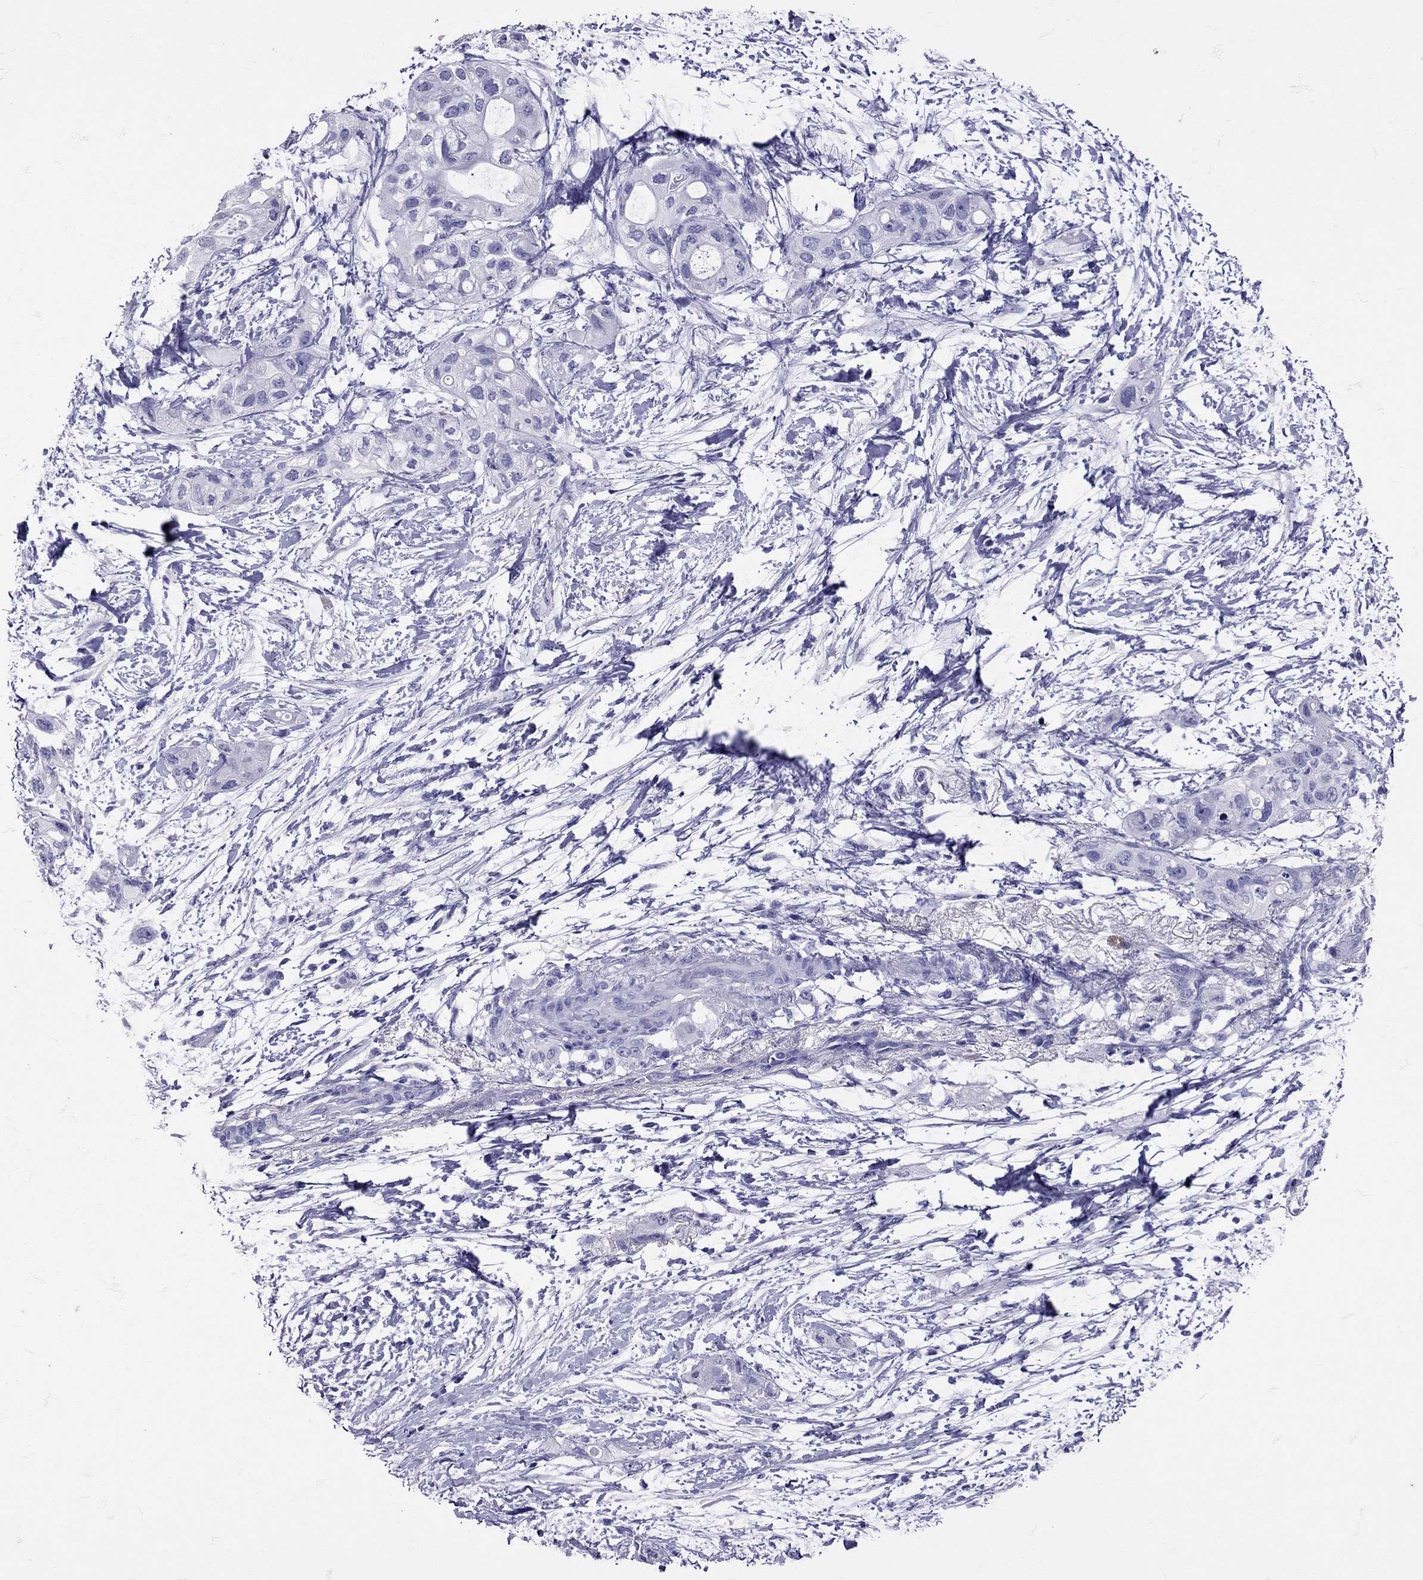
{"staining": {"intensity": "negative", "quantity": "none", "location": "none"}, "tissue": "pancreatic cancer", "cell_type": "Tumor cells", "image_type": "cancer", "snomed": [{"axis": "morphology", "description": "Adenocarcinoma, NOS"}, {"axis": "topography", "description": "Pancreas"}], "caption": "Pancreatic cancer (adenocarcinoma) was stained to show a protein in brown. There is no significant expression in tumor cells. (DAB IHC visualized using brightfield microscopy, high magnification).", "gene": "AVP", "patient": {"sex": "female", "age": 72}}